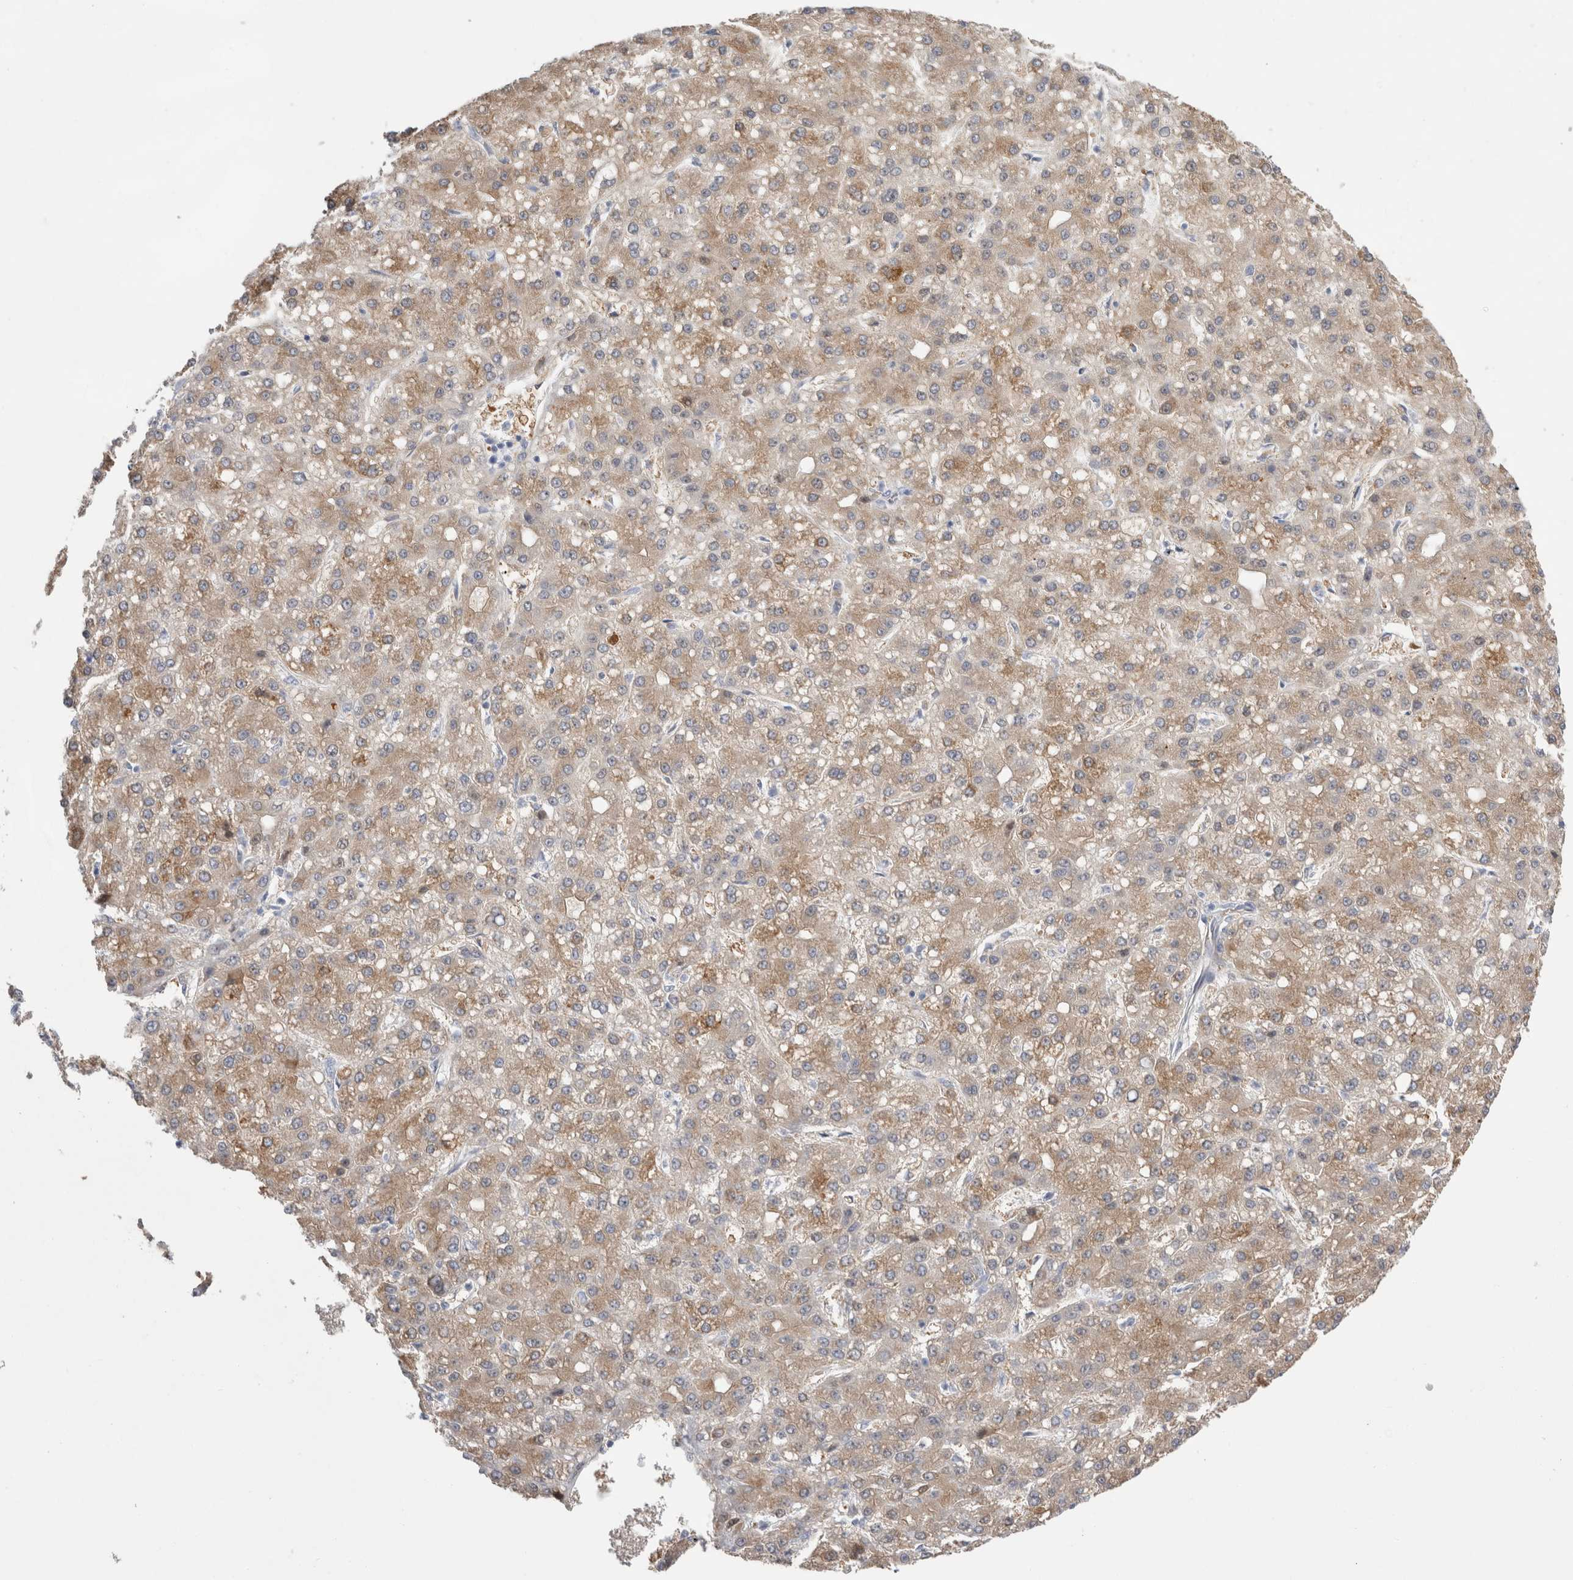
{"staining": {"intensity": "moderate", "quantity": ">75%", "location": "cytoplasmic/membranous"}, "tissue": "liver cancer", "cell_type": "Tumor cells", "image_type": "cancer", "snomed": [{"axis": "morphology", "description": "Carcinoma, Hepatocellular, NOS"}, {"axis": "topography", "description": "Liver"}], "caption": "Human liver hepatocellular carcinoma stained with a brown dye exhibits moderate cytoplasmic/membranous positive positivity in approximately >75% of tumor cells.", "gene": "NAPEPLD", "patient": {"sex": "male", "age": 67}}